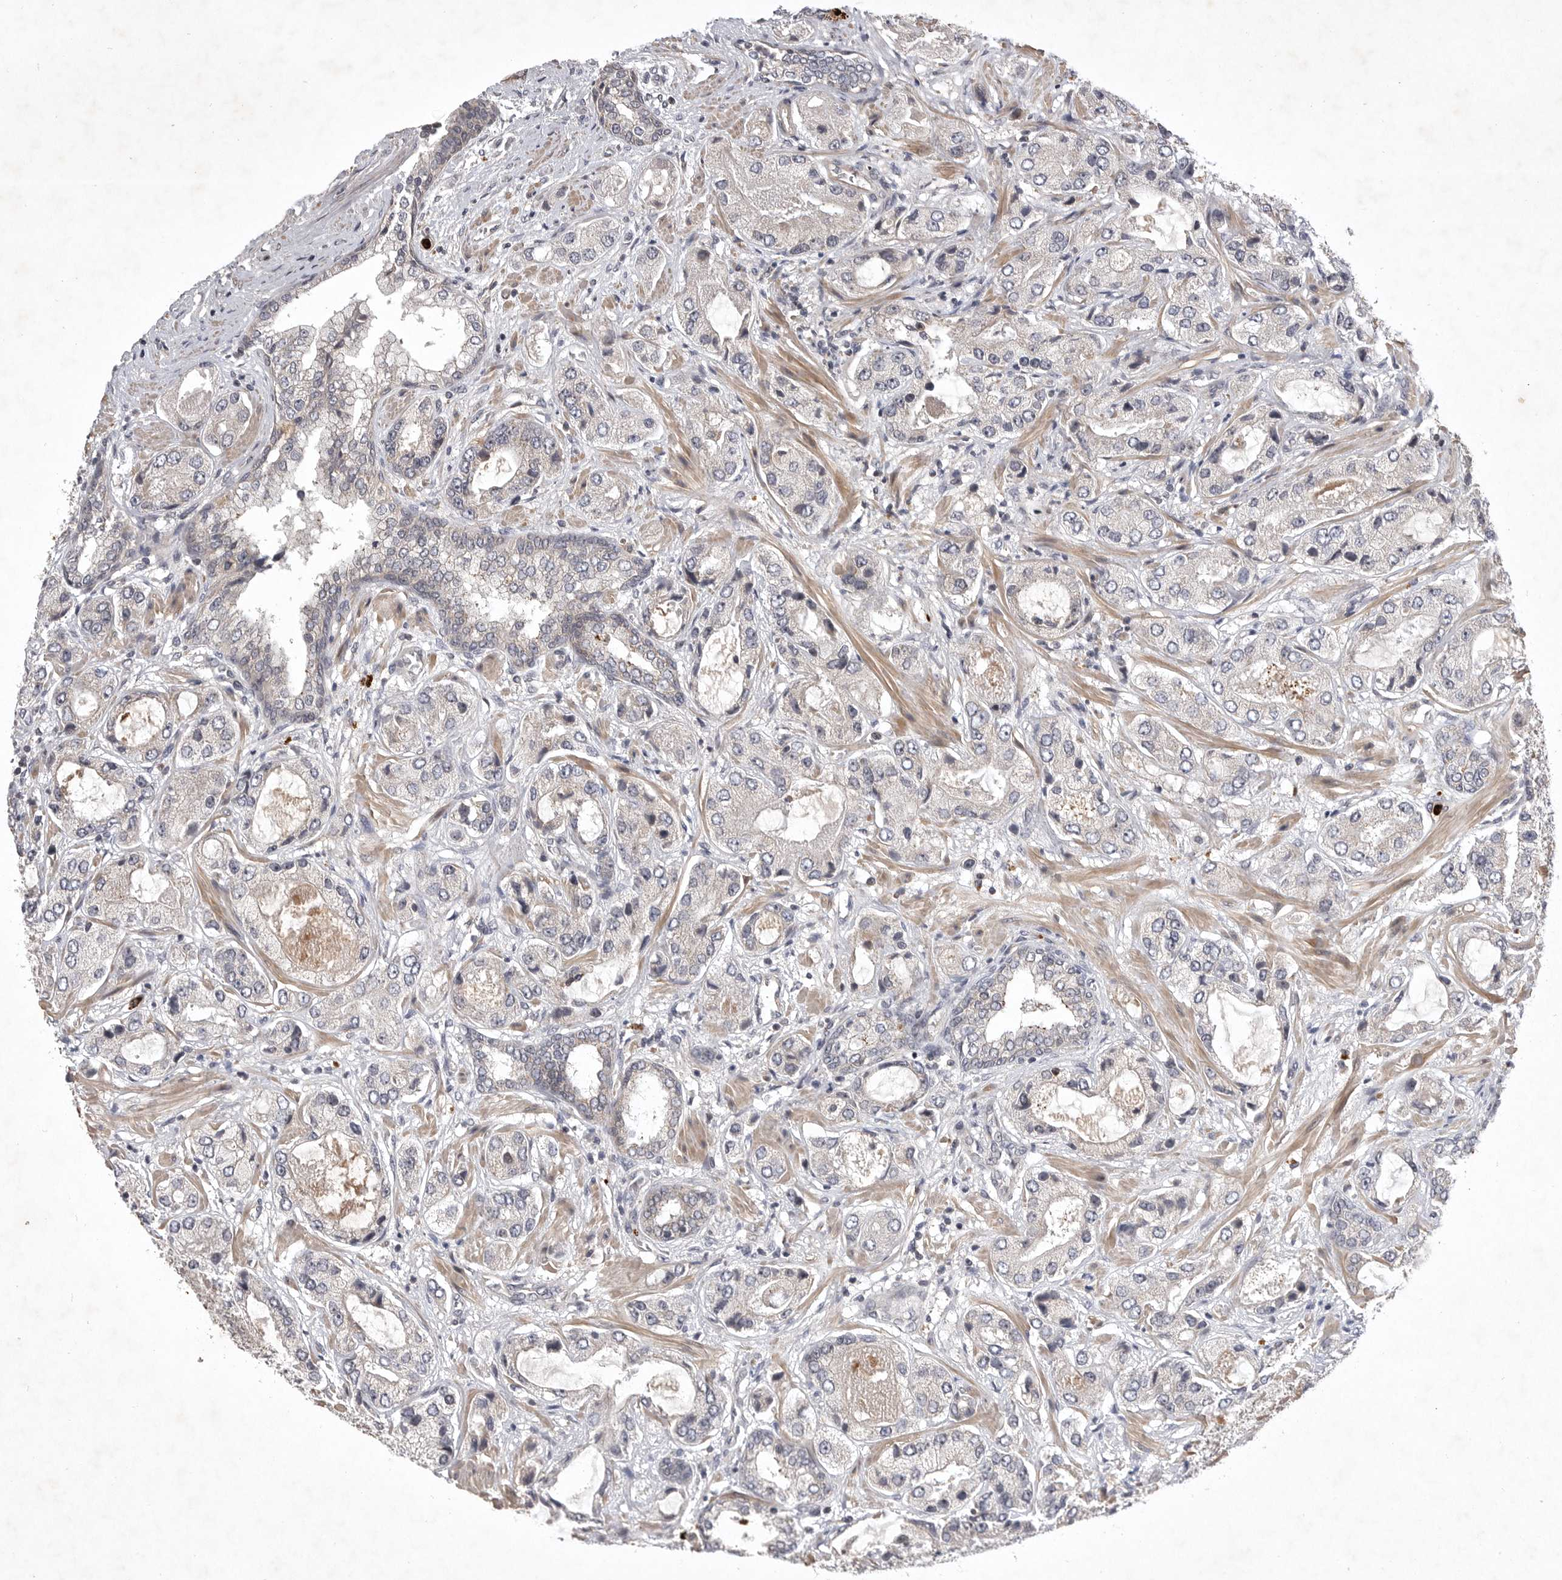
{"staining": {"intensity": "negative", "quantity": "none", "location": "none"}, "tissue": "prostate cancer", "cell_type": "Tumor cells", "image_type": "cancer", "snomed": [{"axis": "morphology", "description": "Normal tissue, NOS"}, {"axis": "morphology", "description": "Adenocarcinoma, High grade"}, {"axis": "topography", "description": "Prostate"}, {"axis": "topography", "description": "Peripheral nerve tissue"}], "caption": "Protein analysis of prostate cancer reveals no significant expression in tumor cells.", "gene": "UBE3D", "patient": {"sex": "male", "age": 59}}